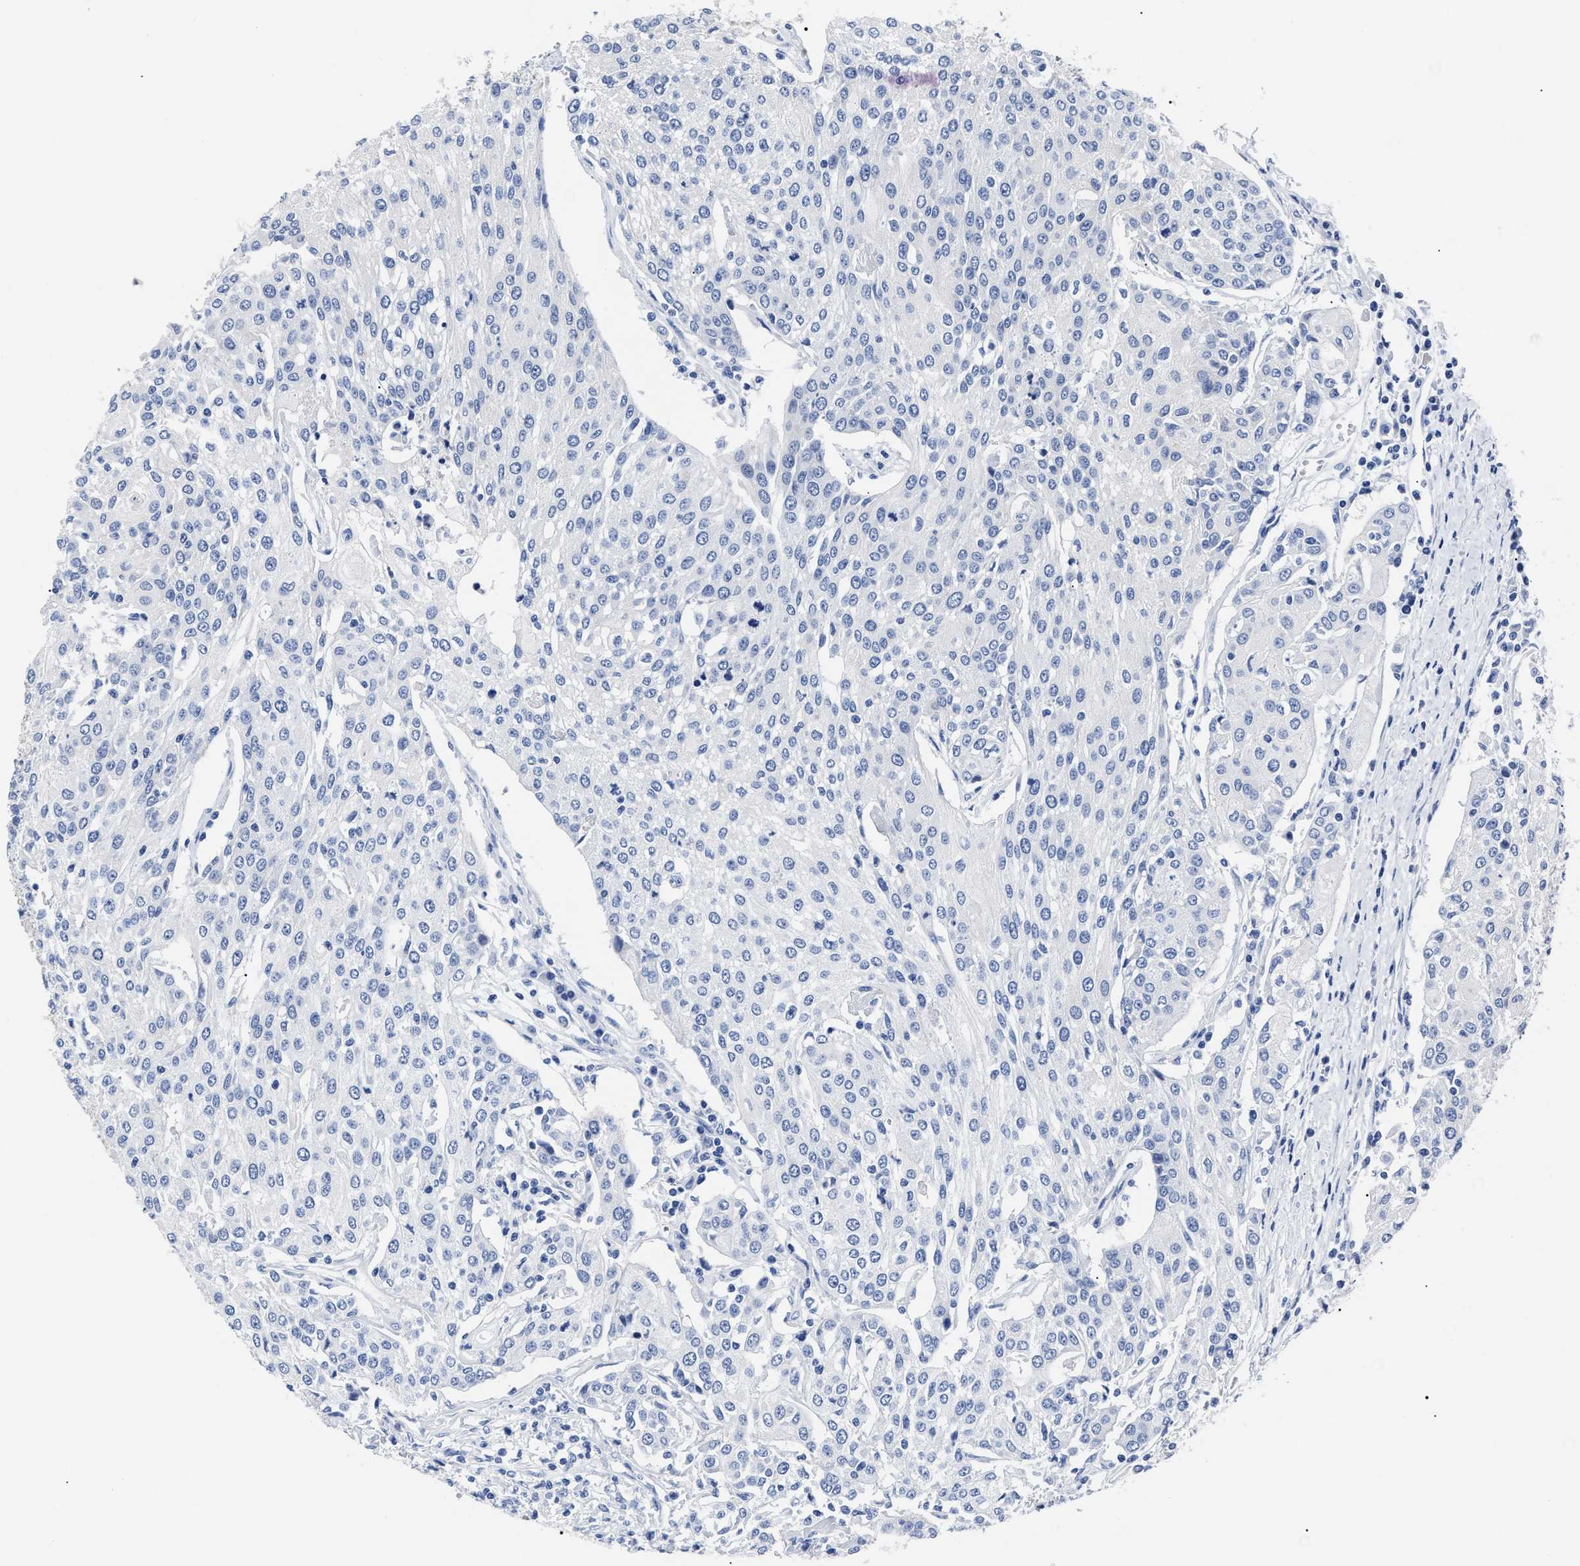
{"staining": {"intensity": "negative", "quantity": "none", "location": "none"}, "tissue": "urothelial cancer", "cell_type": "Tumor cells", "image_type": "cancer", "snomed": [{"axis": "morphology", "description": "Urothelial carcinoma, High grade"}, {"axis": "topography", "description": "Urinary bladder"}], "caption": "The histopathology image reveals no significant staining in tumor cells of urothelial cancer.", "gene": "ALPG", "patient": {"sex": "female", "age": 85}}